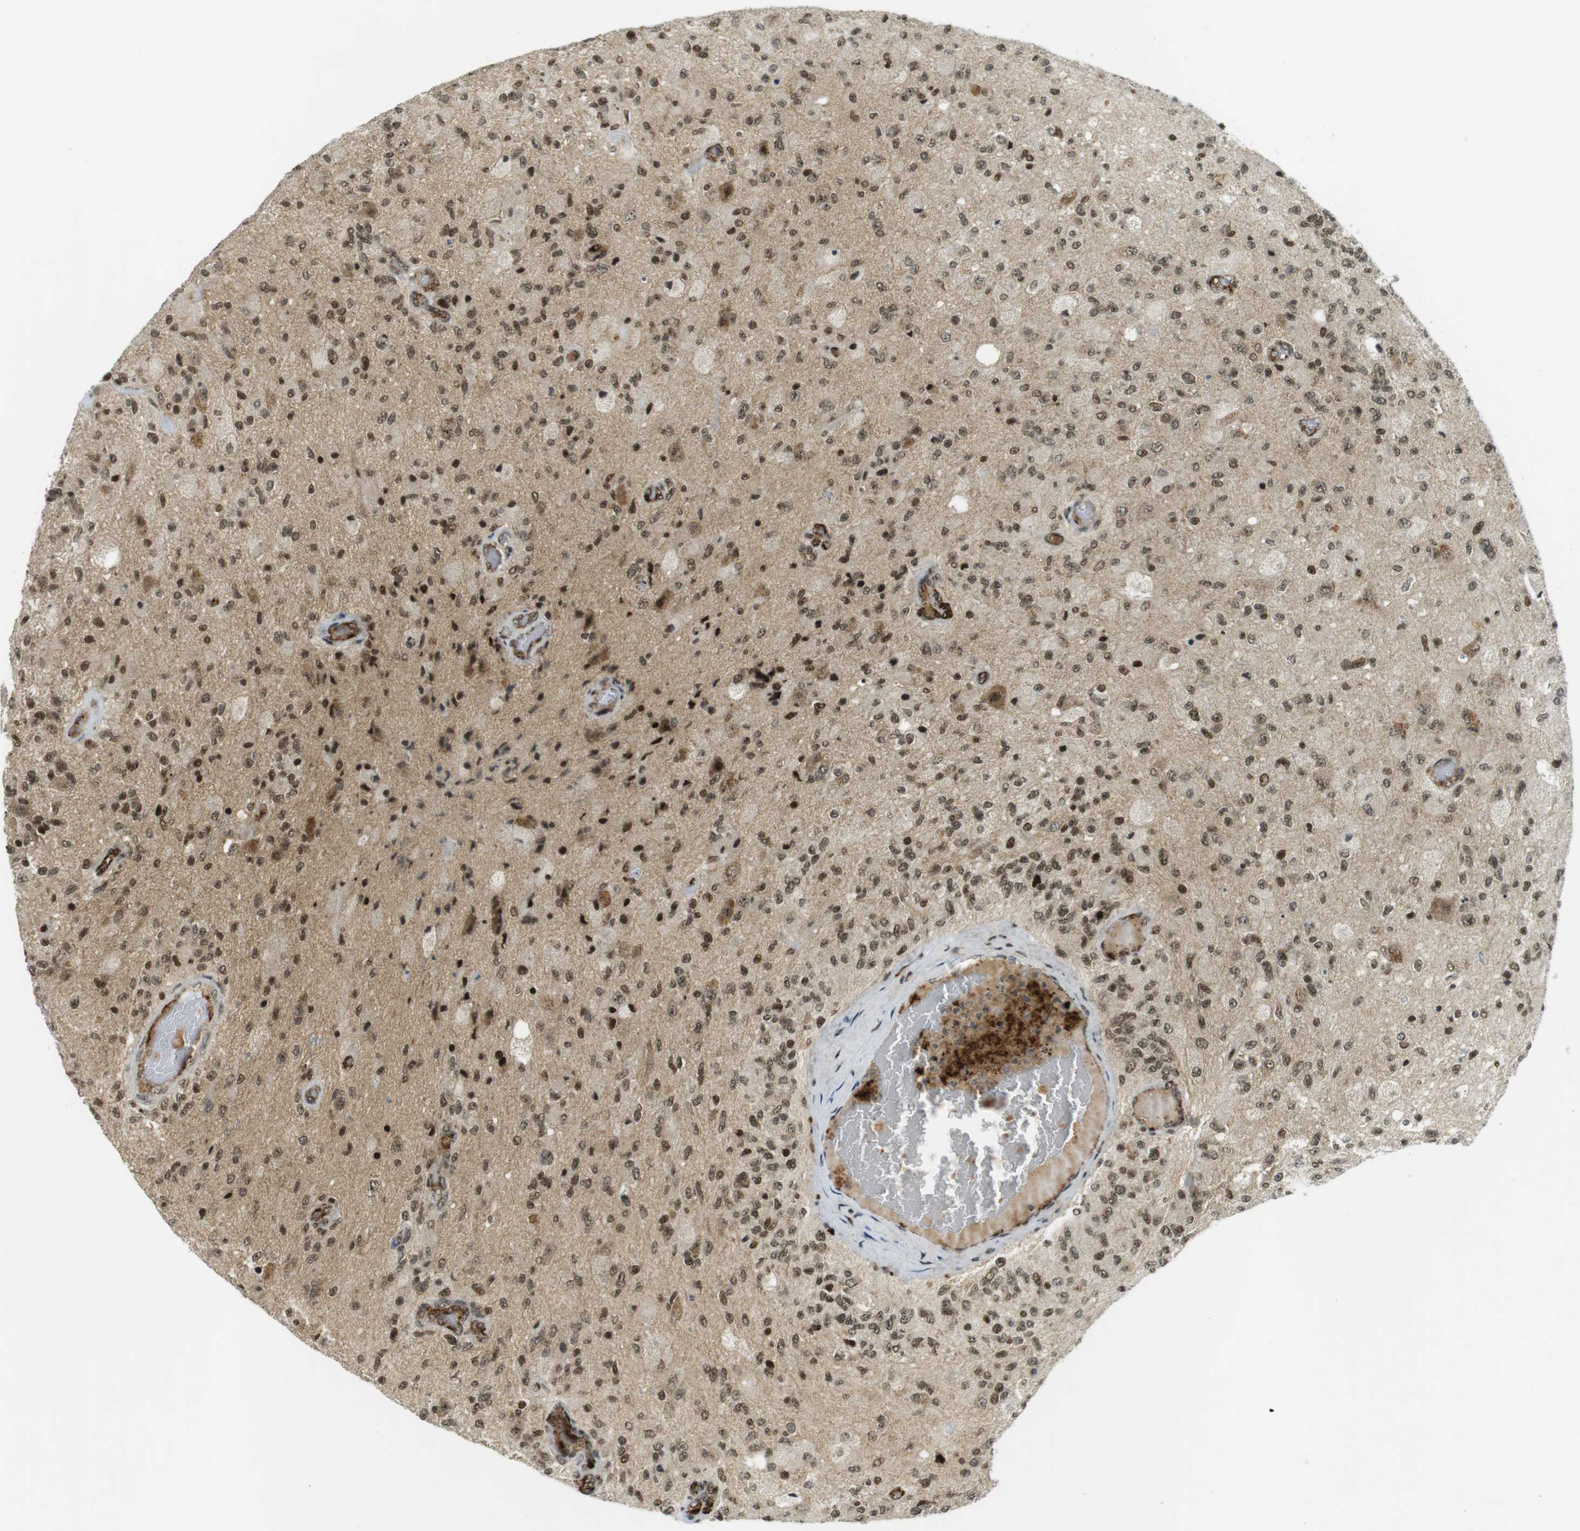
{"staining": {"intensity": "moderate", "quantity": ">75%", "location": "nuclear"}, "tissue": "glioma", "cell_type": "Tumor cells", "image_type": "cancer", "snomed": [{"axis": "morphology", "description": "Normal tissue, NOS"}, {"axis": "morphology", "description": "Glioma, malignant, High grade"}, {"axis": "topography", "description": "Cerebral cortex"}], "caption": "Protein analysis of malignant glioma (high-grade) tissue shows moderate nuclear expression in approximately >75% of tumor cells.", "gene": "PPP1R13B", "patient": {"sex": "male", "age": 77}}